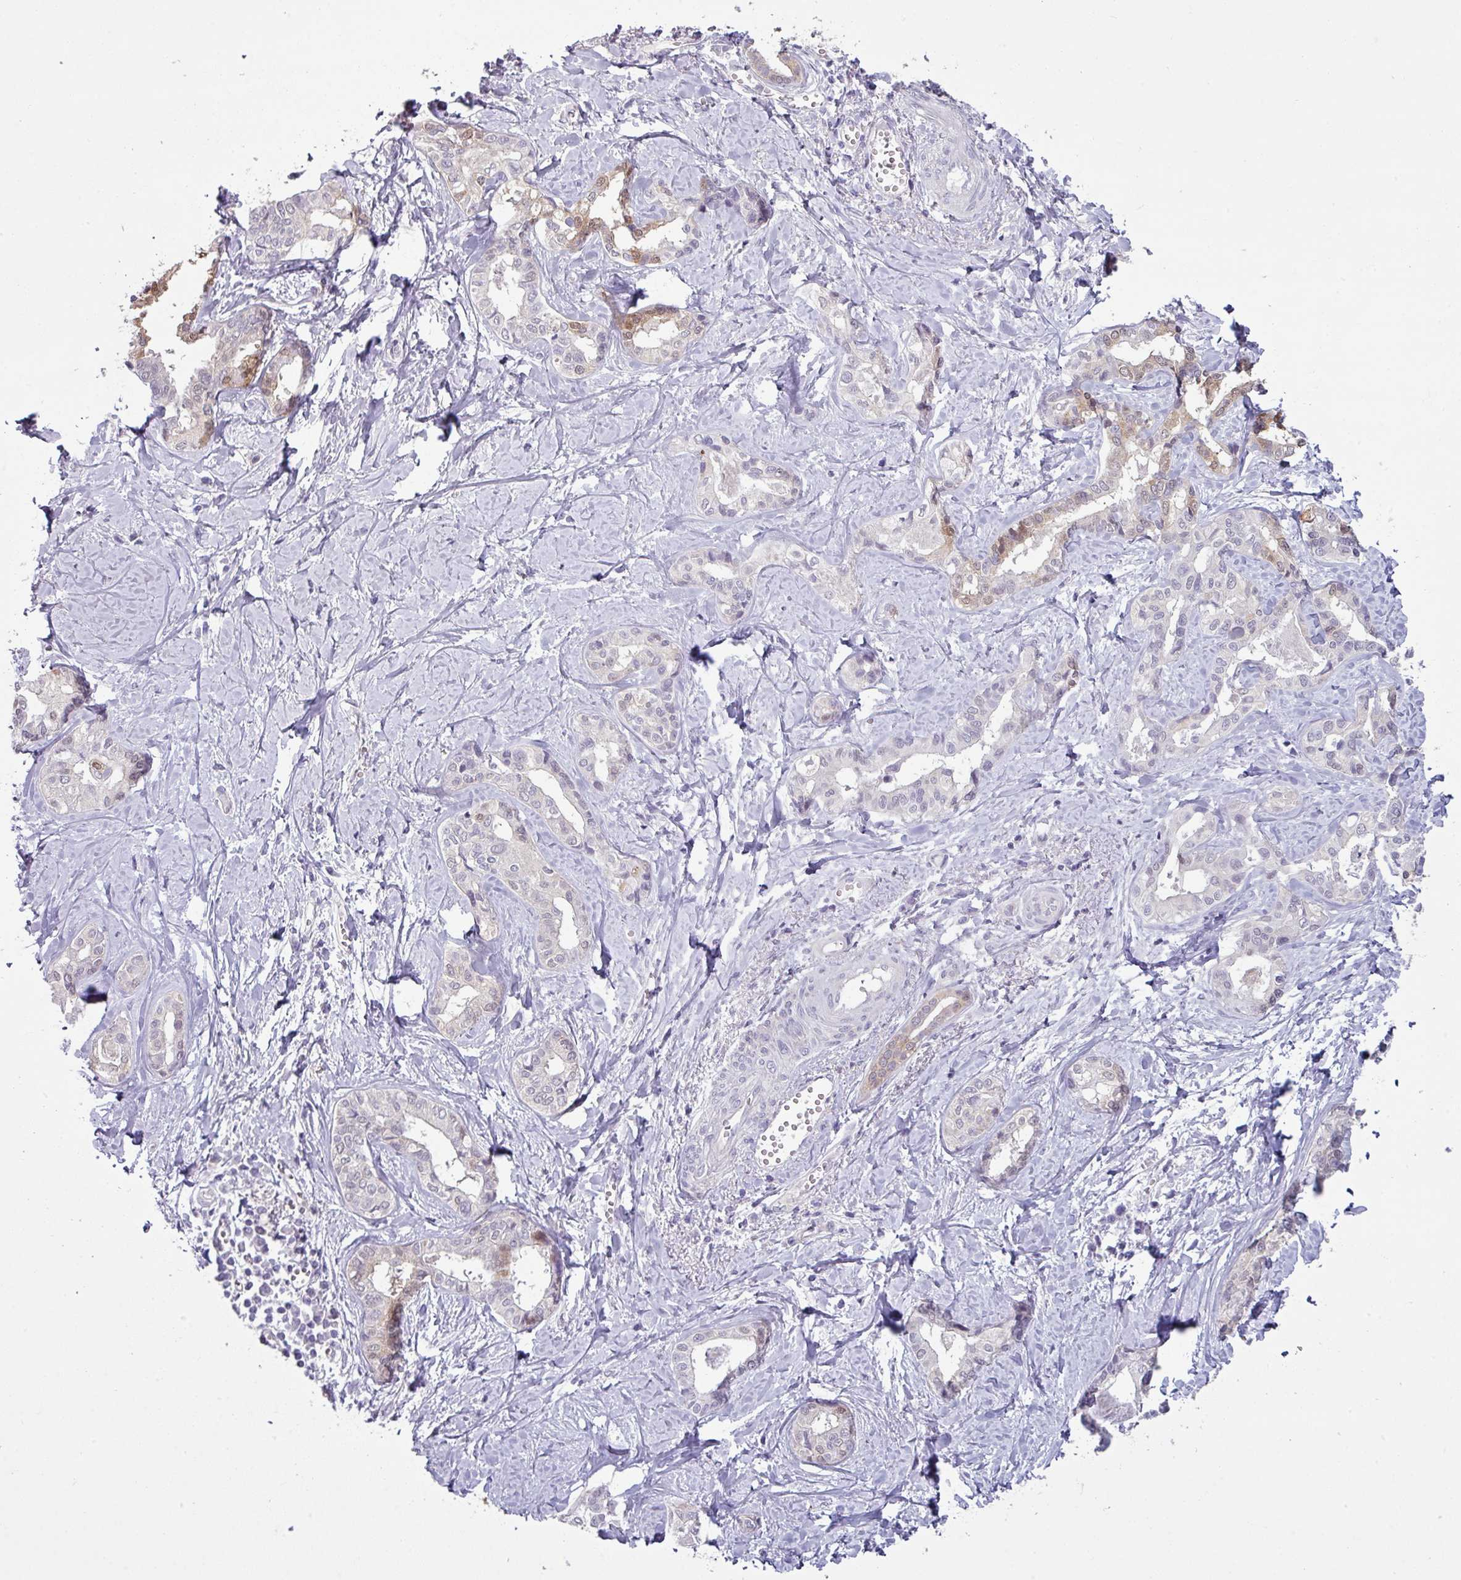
{"staining": {"intensity": "moderate", "quantity": "<25%", "location": "nuclear"}, "tissue": "liver cancer", "cell_type": "Tumor cells", "image_type": "cancer", "snomed": [{"axis": "morphology", "description": "Cholangiocarcinoma"}, {"axis": "topography", "description": "Liver"}], "caption": "IHC (DAB (3,3'-diaminobenzidine)) staining of human liver cancer exhibits moderate nuclear protein expression in about <25% of tumor cells.", "gene": "TTLL12", "patient": {"sex": "female", "age": 77}}